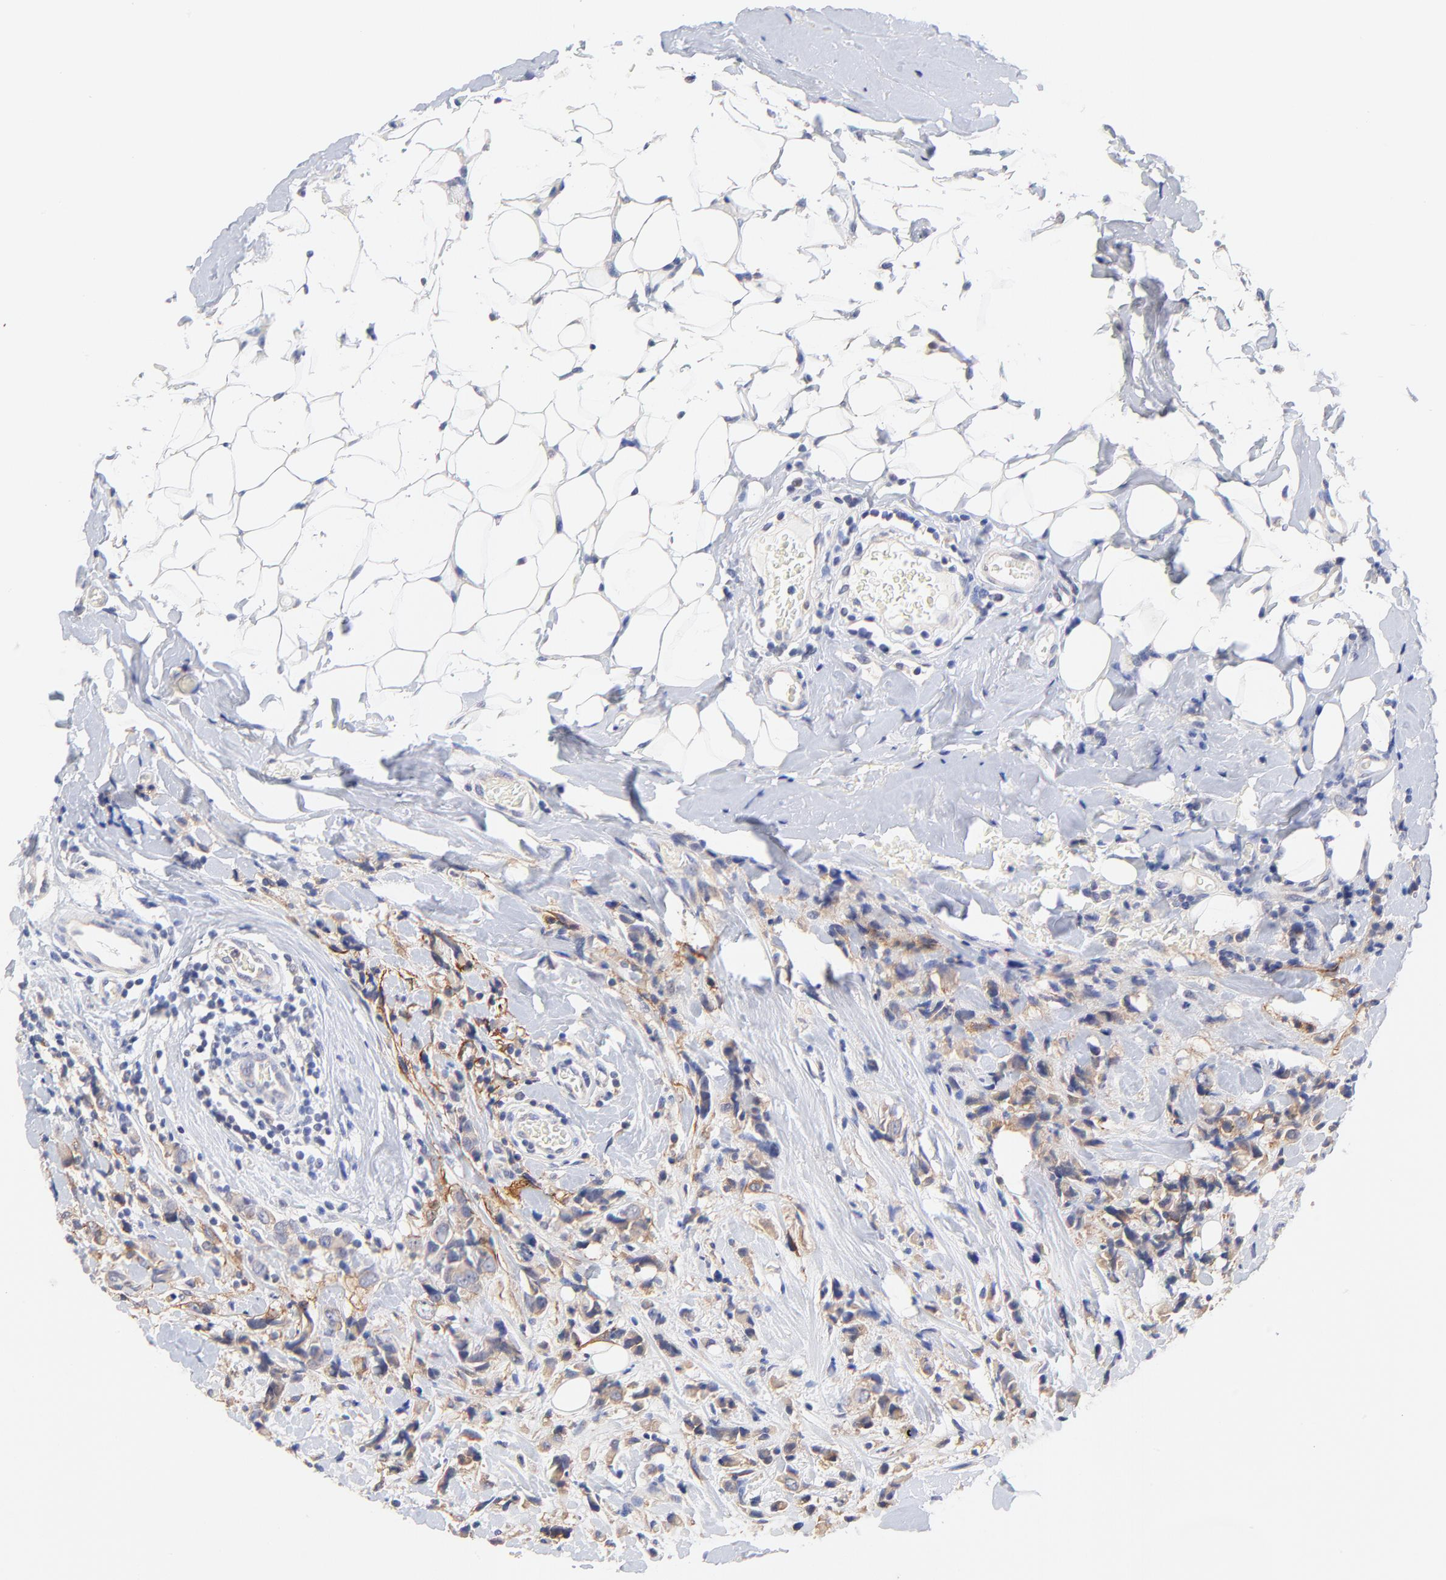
{"staining": {"intensity": "weak", "quantity": ">75%", "location": "cytoplasmic/membranous"}, "tissue": "breast cancer", "cell_type": "Tumor cells", "image_type": "cancer", "snomed": [{"axis": "morphology", "description": "Lobular carcinoma"}, {"axis": "topography", "description": "Breast"}], "caption": "Brown immunohistochemical staining in human breast lobular carcinoma reveals weak cytoplasmic/membranous positivity in approximately >75% of tumor cells. Using DAB (brown) and hematoxylin (blue) stains, captured at high magnification using brightfield microscopy.", "gene": "PTK7", "patient": {"sex": "female", "age": 57}}